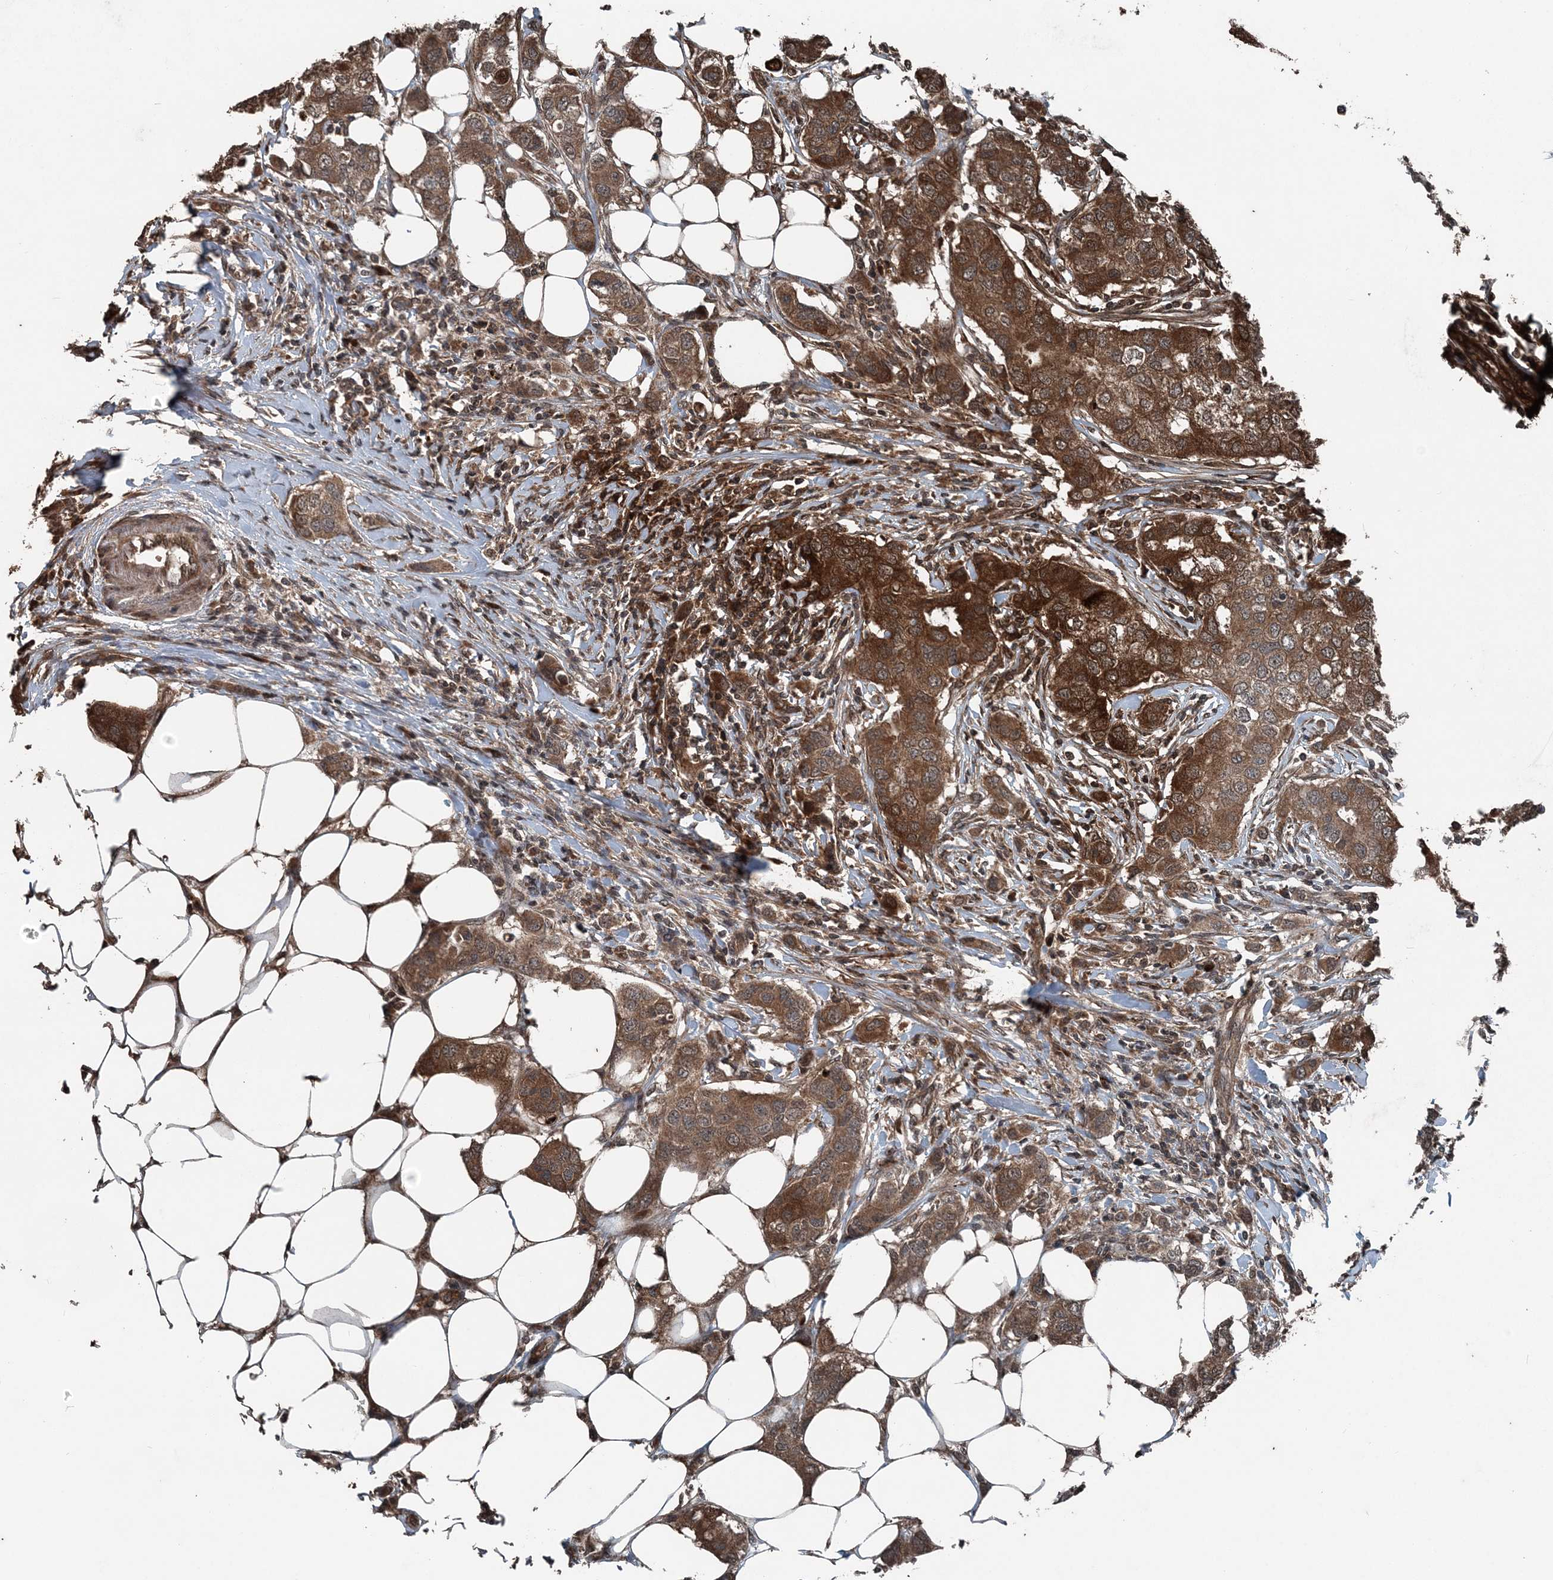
{"staining": {"intensity": "strong", "quantity": ">75%", "location": "cytoplasmic/membranous"}, "tissue": "breast cancer", "cell_type": "Tumor cells", "image_type": "cancer", "snomed": [{"axis": "morphology", "description": "Duct carcinoma"}, {"axis": "topography", "description": "Breast"}], "caption": "Immunohistochemistry of human breast cancer (infiltrating ductal carcinoma) exhibits high levels of strong cytoplasmic/membranous staining in approximately >75% of tumor cells. (Brightfield microscopy of DAB IHC at high magnification).", "gene": "CFL1", "patient": {"sex": "female", "age": 50}}